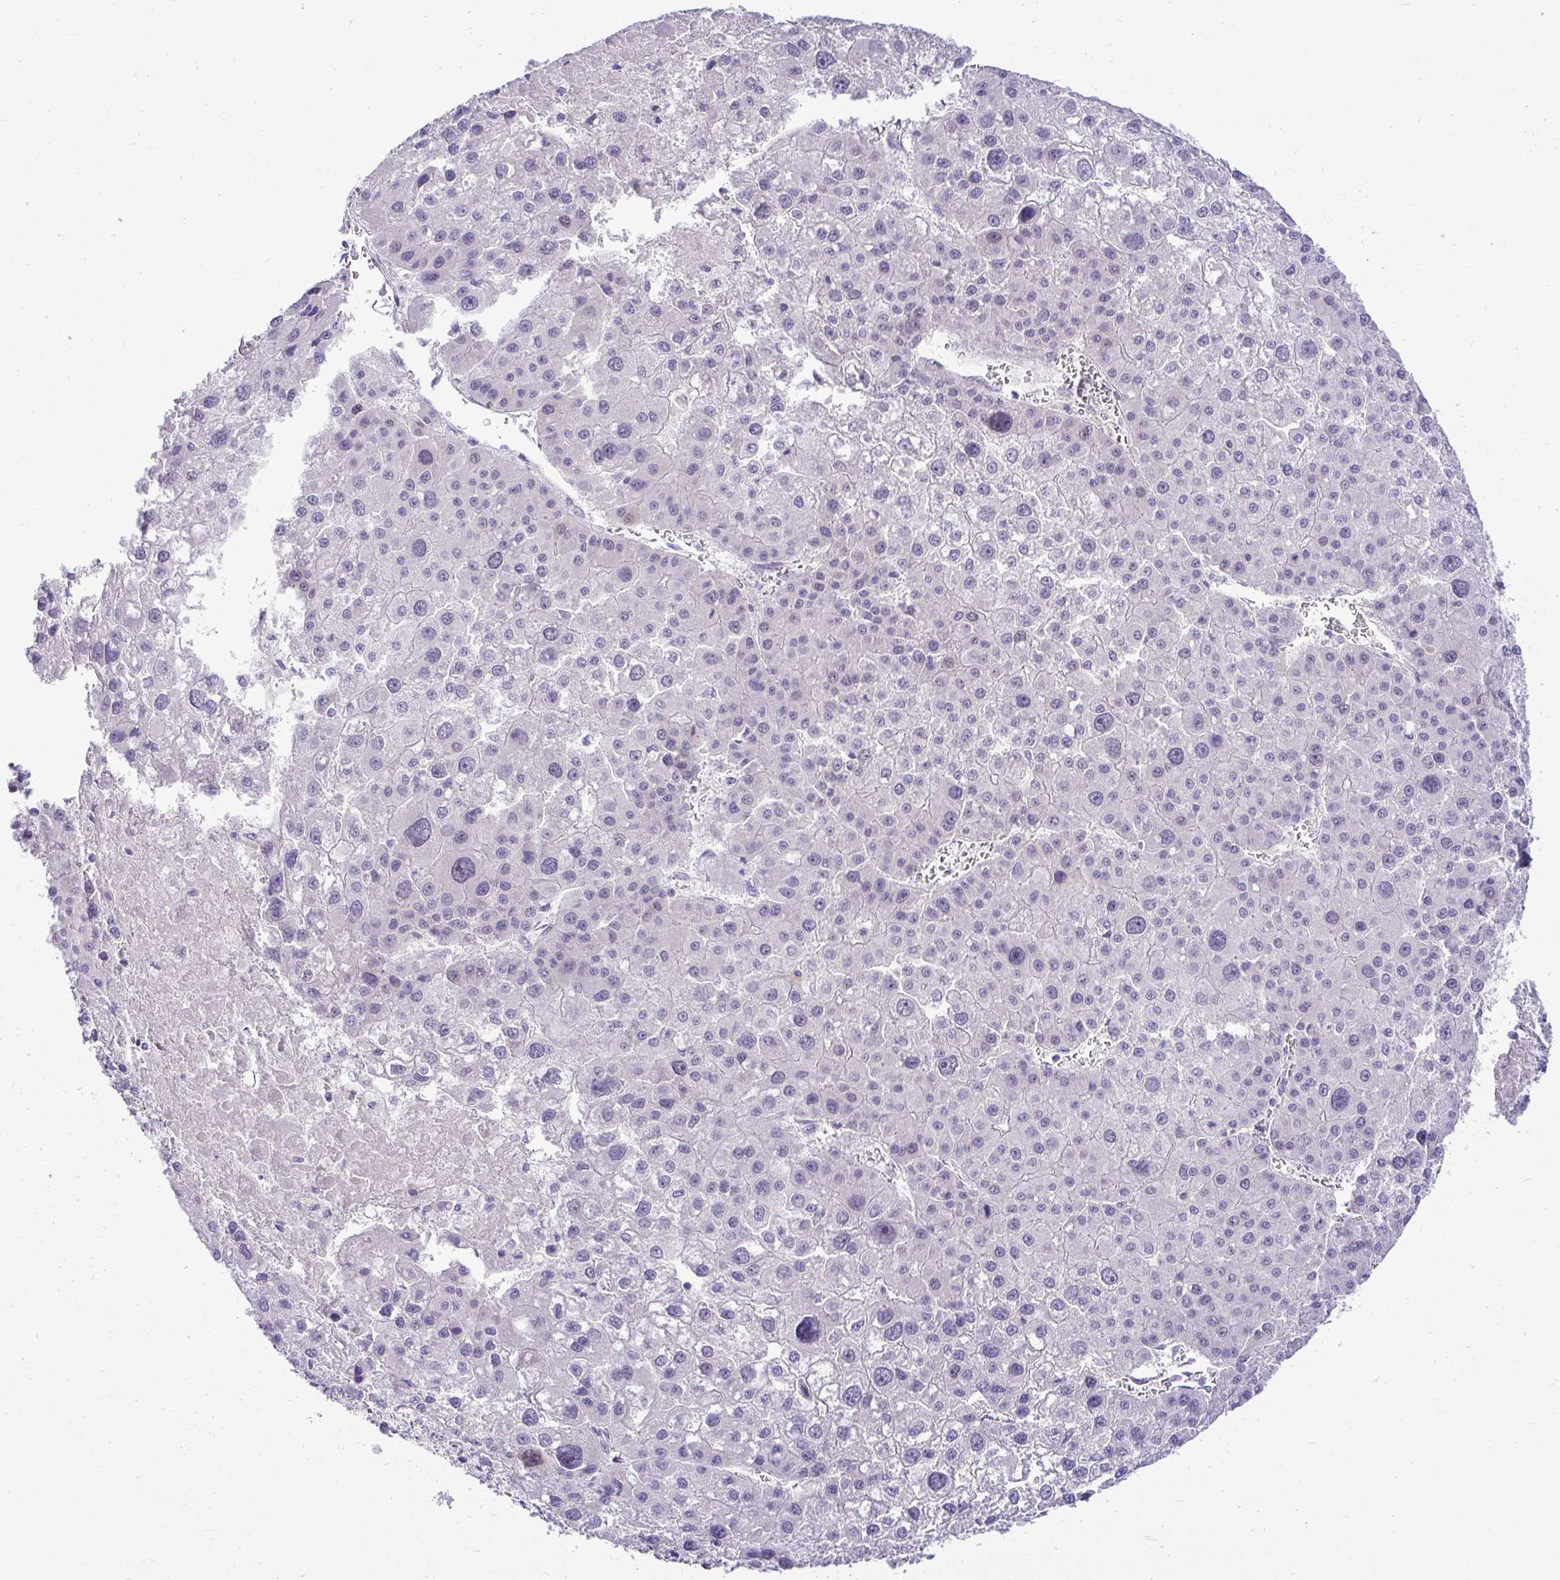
{"staining": {"intensity": "negative", "quantity": "none", "location": "none"}, "tissue": "liver cancer", "cell_type": "Tumor cells", "image_type": "cancer", "snomed": [{"axis": "morphology", "description": "Carcinoma, Hepatocellular, NOS"}, {"axis": "topography", "description": "Liver"}], "caption": "This is a photomicrograph of IHC staining of hepatocellular carcinoma (liver), which shows no staining in tumor cells.", "gene": "CDC20", "patient": {"sex": "male", "age": 73}}